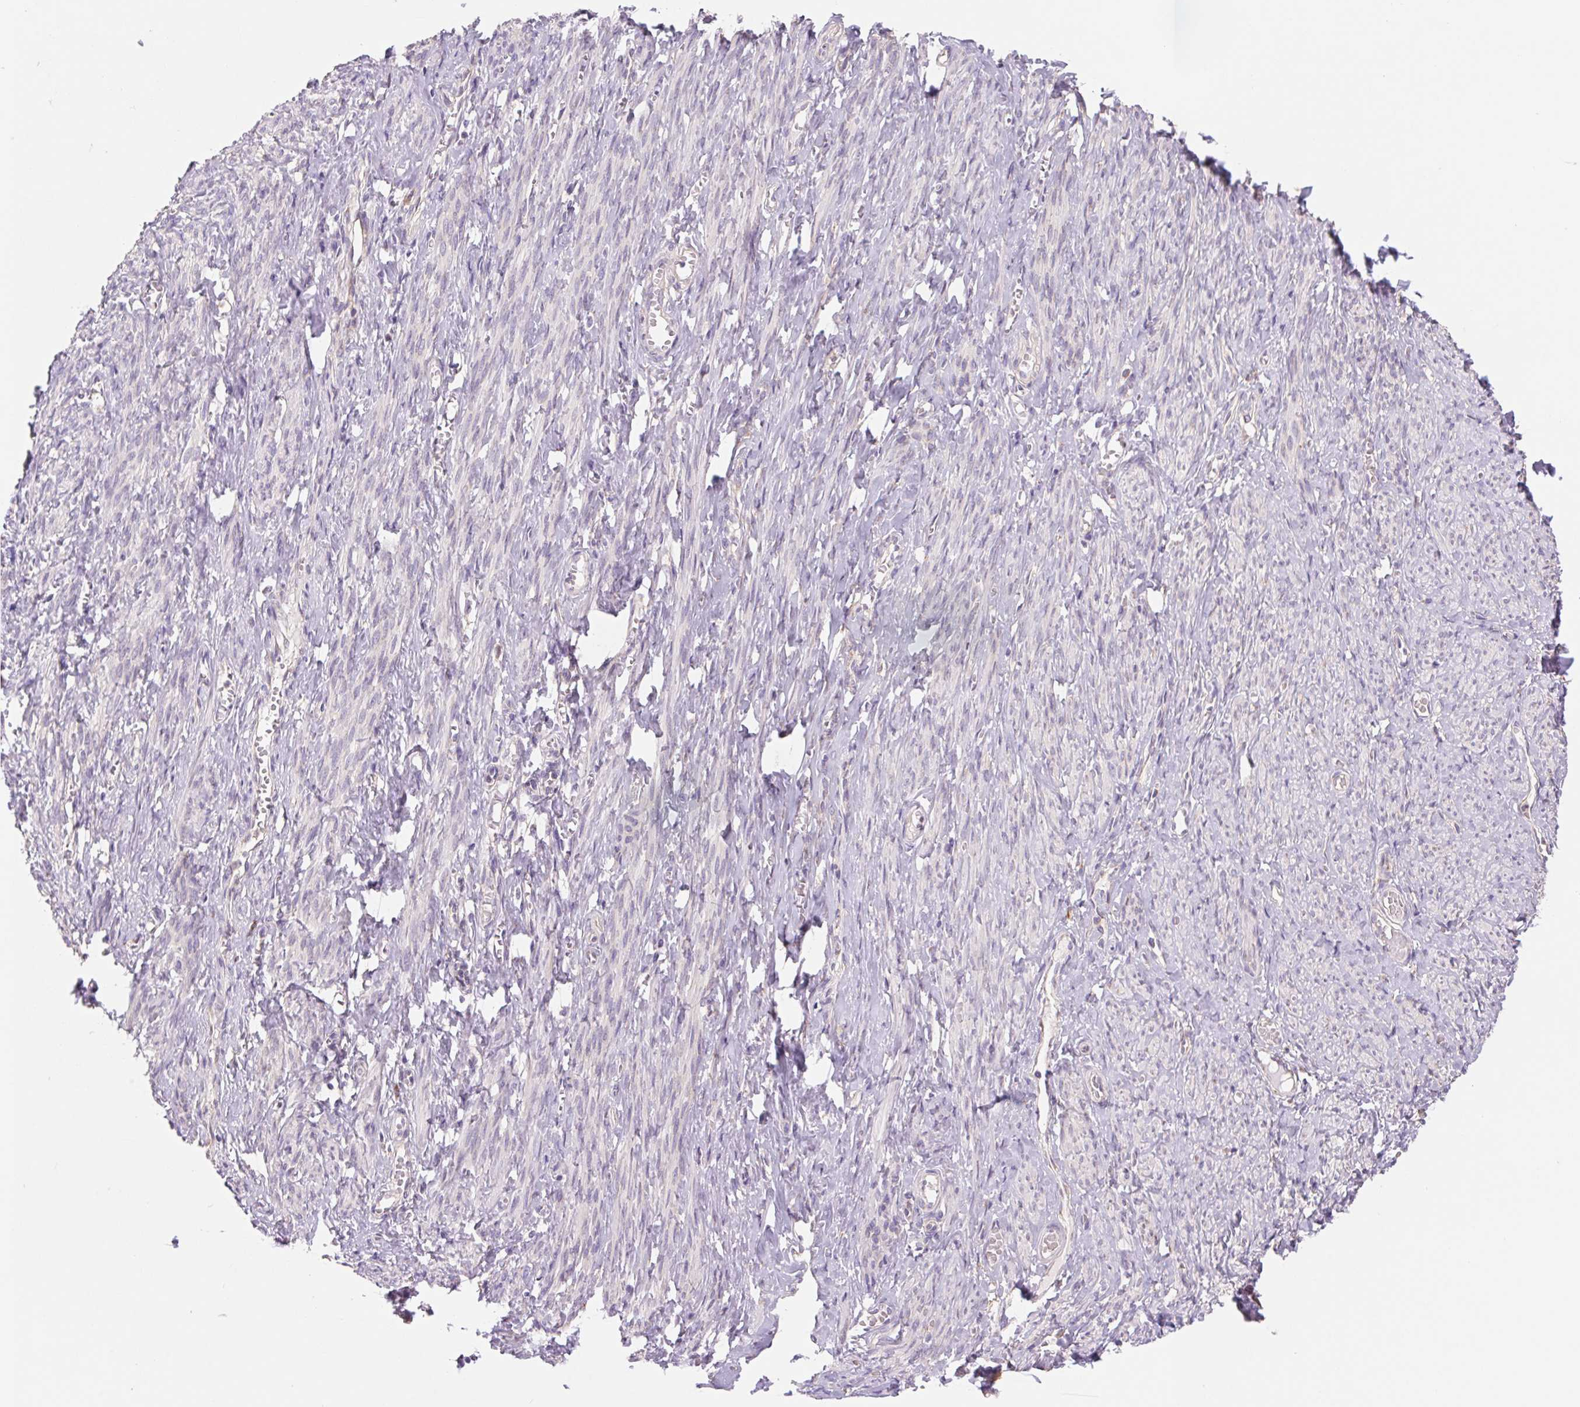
{"staining": {"intensity": "negative", "quantity": "none", "location": "none"}, "tissue": "smooth muscle", "cell_type": "Smooth muscle cells", "image_type": "normal", "snomed": [{"axis": "morphology", "description": "Normal tissue, NOS"}, {"axis": "topography", "description": "Smooth muscle"}], "caption": "Smooth muscle cells show no significant staining in normal smooth muscle. Brightfield microscopy of immunohistochemistry stained with DAB (brown) and hematoxylin (blue), captured at high magnification.", "gene": "RAB1A", "patient": {"sex": "female", "age": 65}}